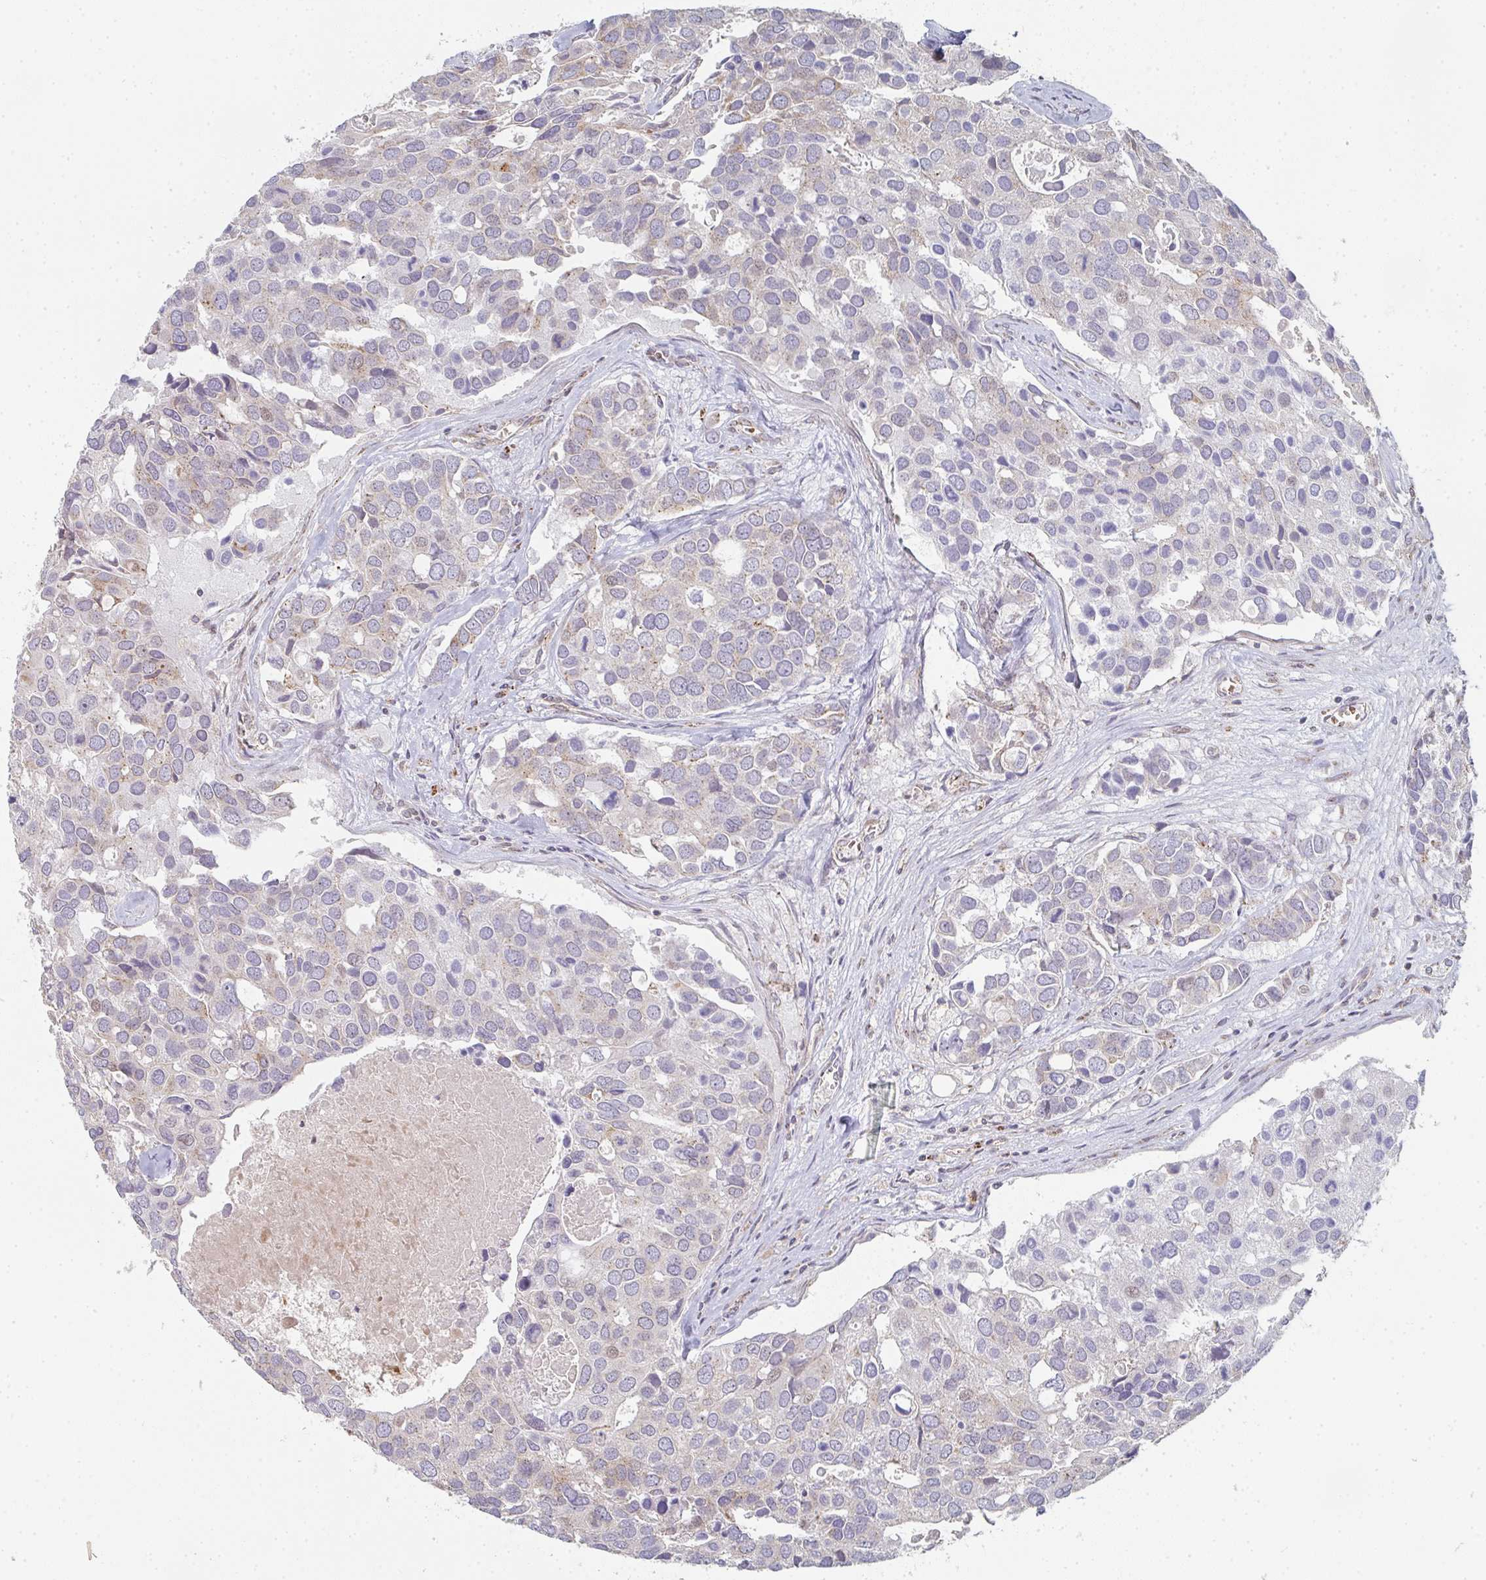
{"staining": {"intensity": "weak", "quantity": "25%-75%", "location": "cytoplasmic/membranous,nuclear"}, "tissue": "breast cancer", "cell_type": "Tumor cells", "image_type": "cancer", "snomed": [{"axis": "morphology", "description": "Duct carcinoma"}, {"axis": "topography", "description": "Breast"}], "caption": "A brown stain labels weak cytoplasmic/membranous and nuclear expression of a protein in breast cancer tumor cells.", "gene": "ZNF526", "patient": {"sex": "female", "age": 83}}